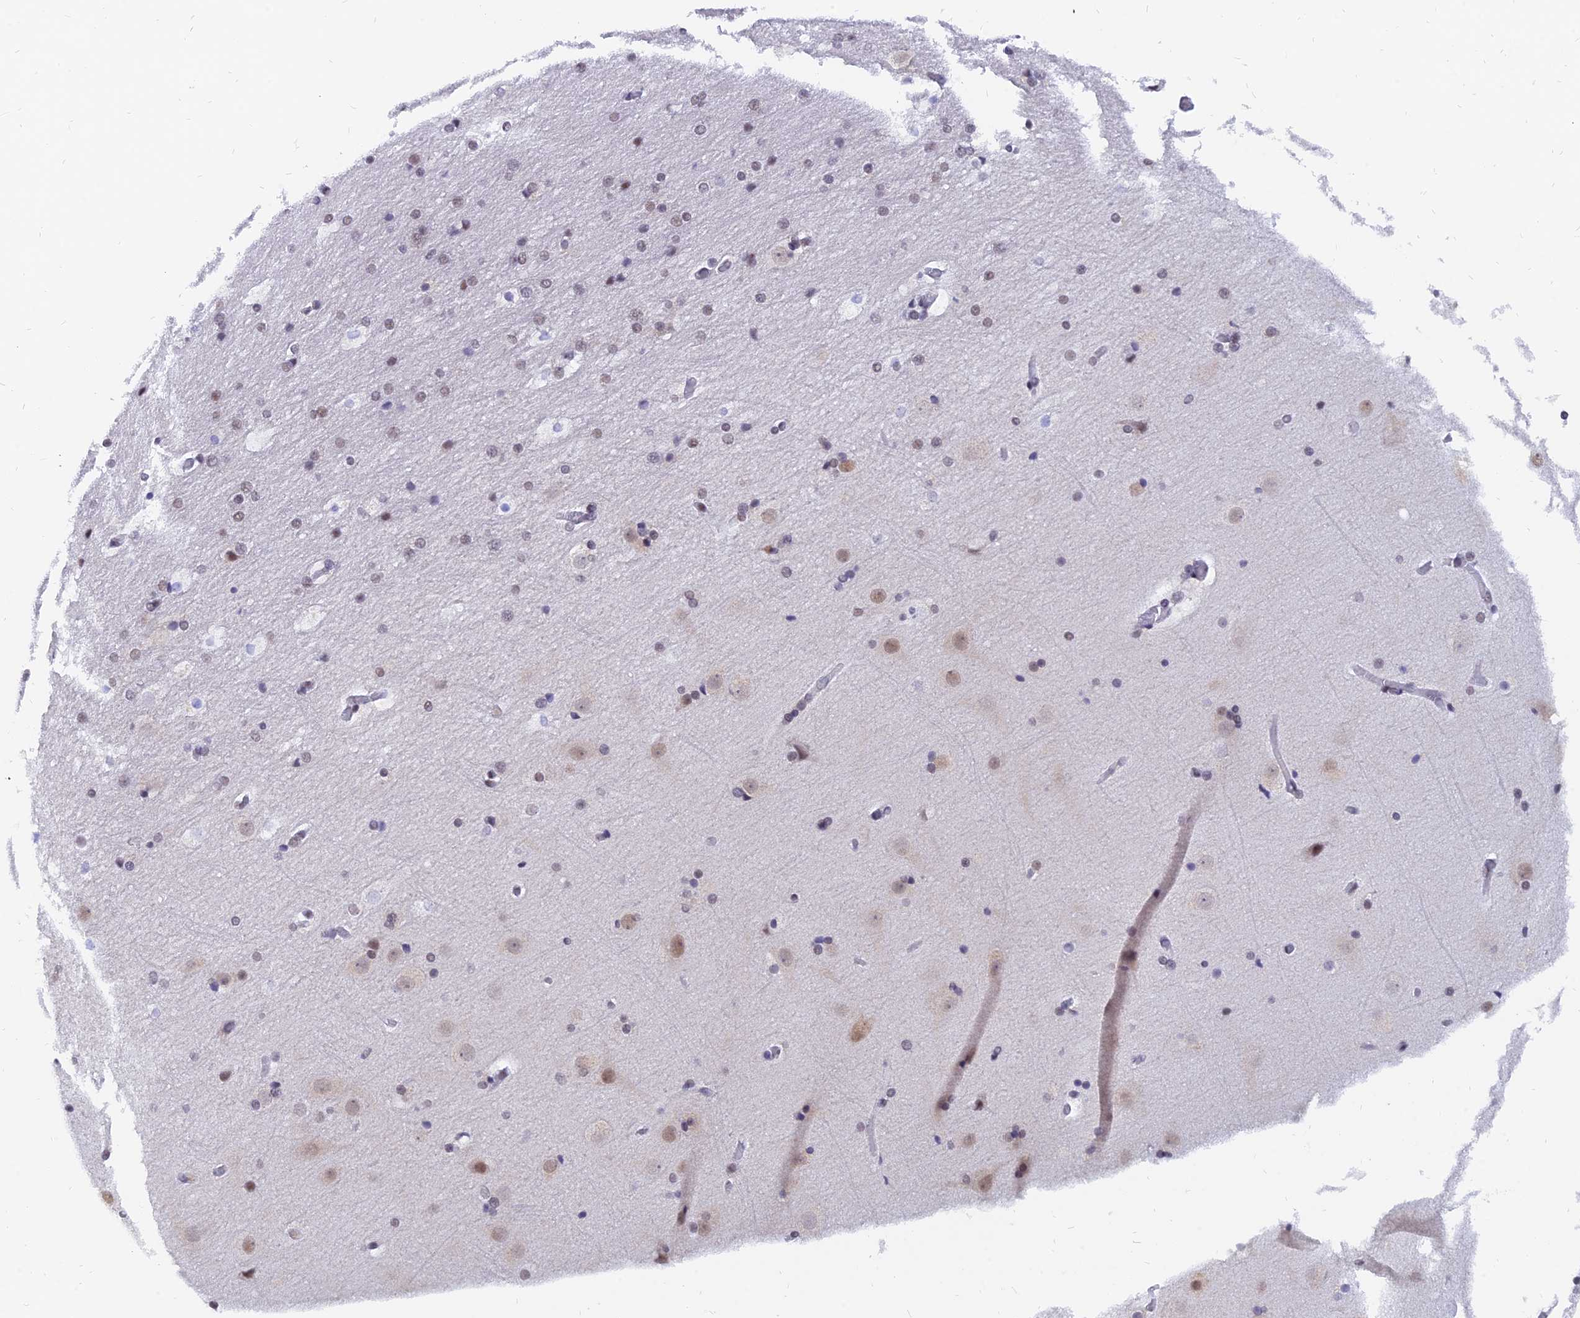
{"staining": {"intensity": "negative", "quantity": "none", "location": "none"}, "tissue": "cerebral cortex", "cell_type": "Endothelial cells", "image_type": "normal", "snomed": [{"axis": "morphology", "description": "Normal tissue, NOS"}, {"axis": "topography", "description": "Cerebral cortex"}], "caption": "This micrograph is of unremarkable cerebral cortex stained with IHC to label a protein in brown with the nuclei are counter-stained blue. There is no staining in endothelial cells.", "gene": "DPY30", "patient": {"sex": "male", "age": 57}}